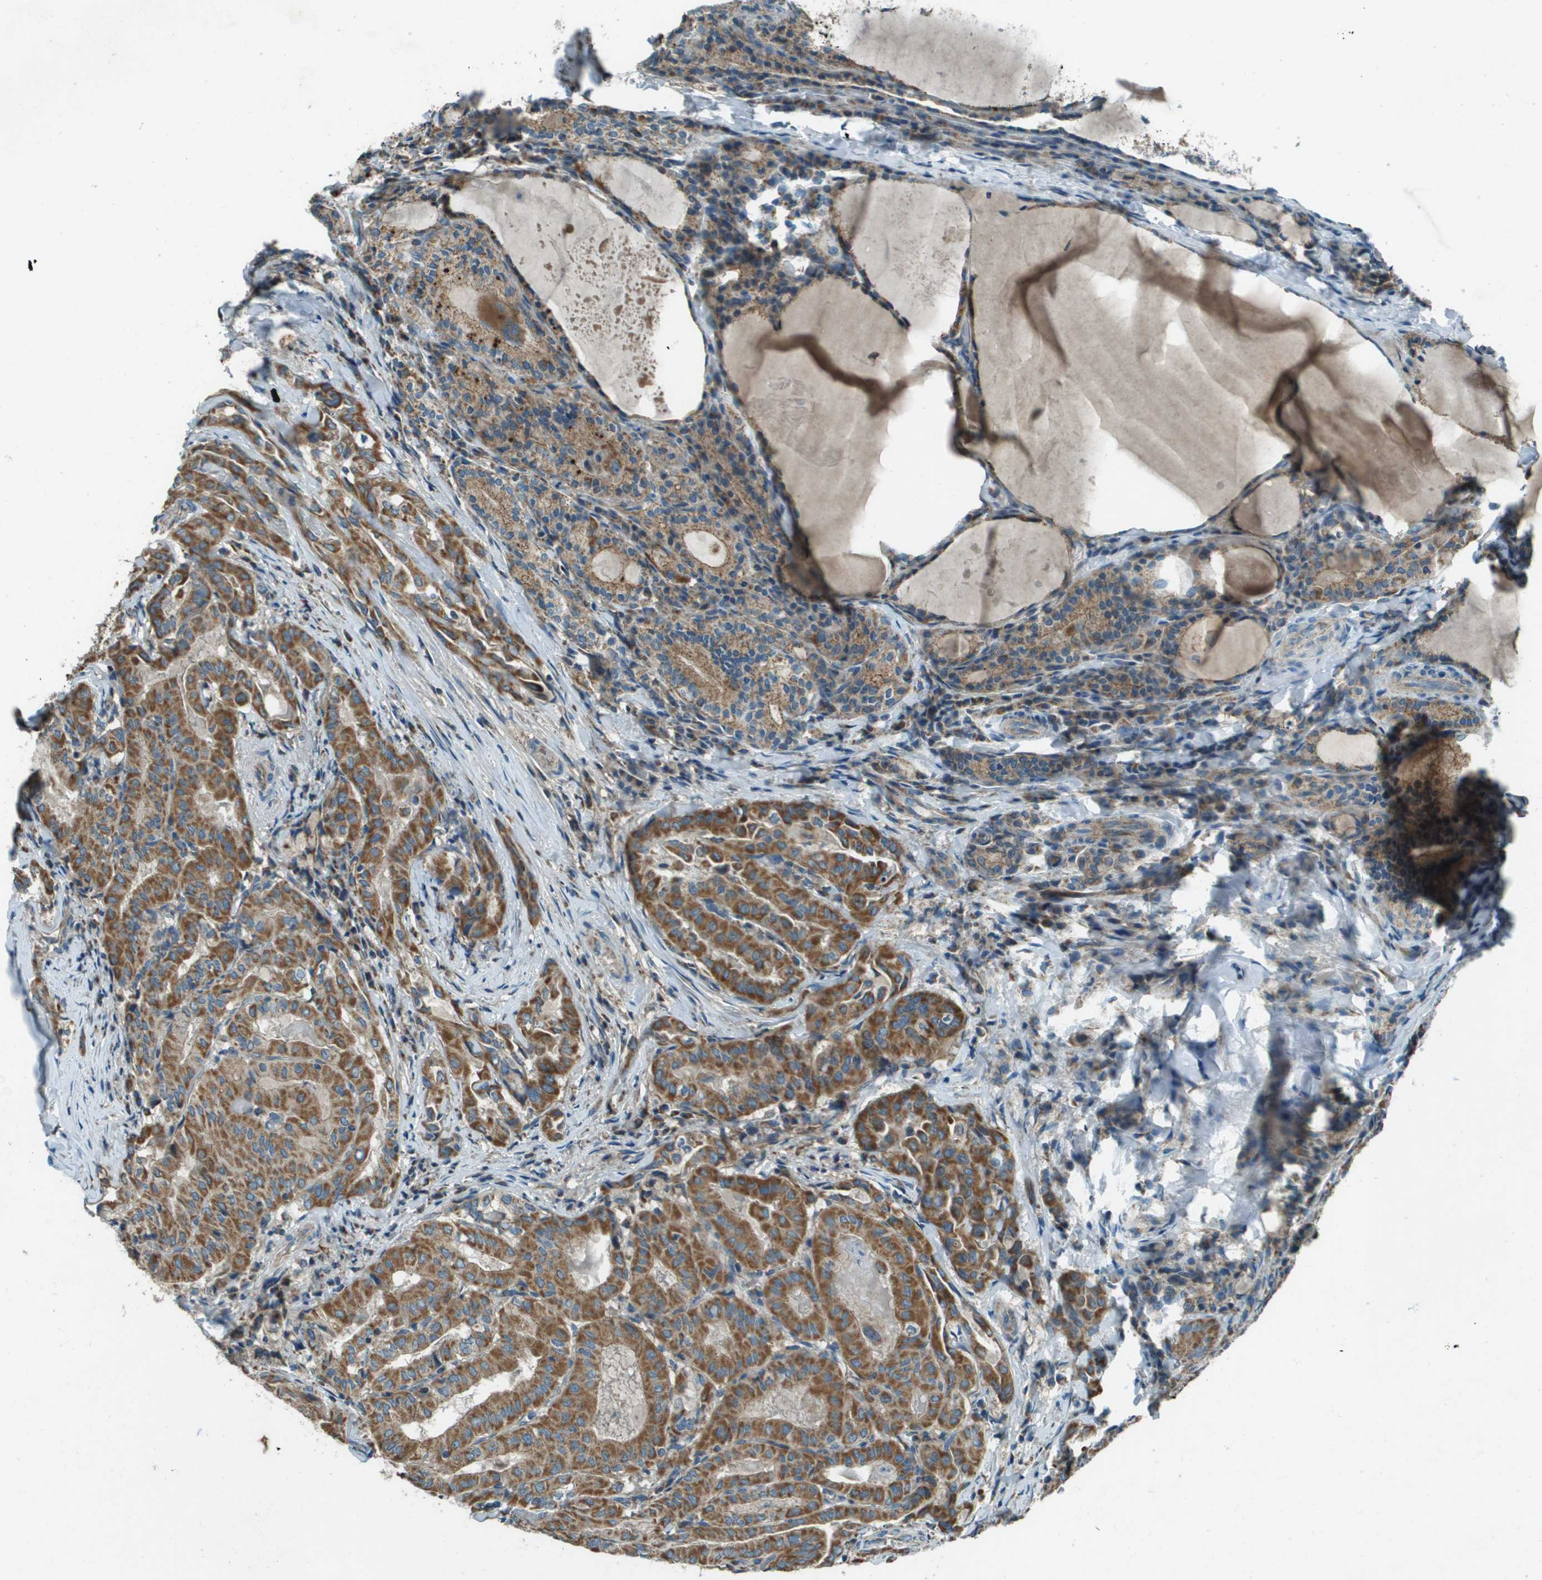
{"staining": {"intensity": "moderate", "quantity": ">75%", "location": "cytoplasmic/membranous"}, "tissue": "thyroid cancer", "cell_type": "Tumor cells", "image_type": "cancer", "snomed": [{"axis": "morphology", "description": "Papillary adenocarcinoma, NOS"}, {"axis": "topography", "description": "Thyroid gland"}], "caption": "This is a micrograph of immunohistochemistry (IHC) staining of thyroid cancer (papillary adenocarcinoma), which shows moderate positivity in the cytoplasmic/membranous of tumor cells.", "gene": "MIGA1", "patient": {"sex": "female", "age": 42}}